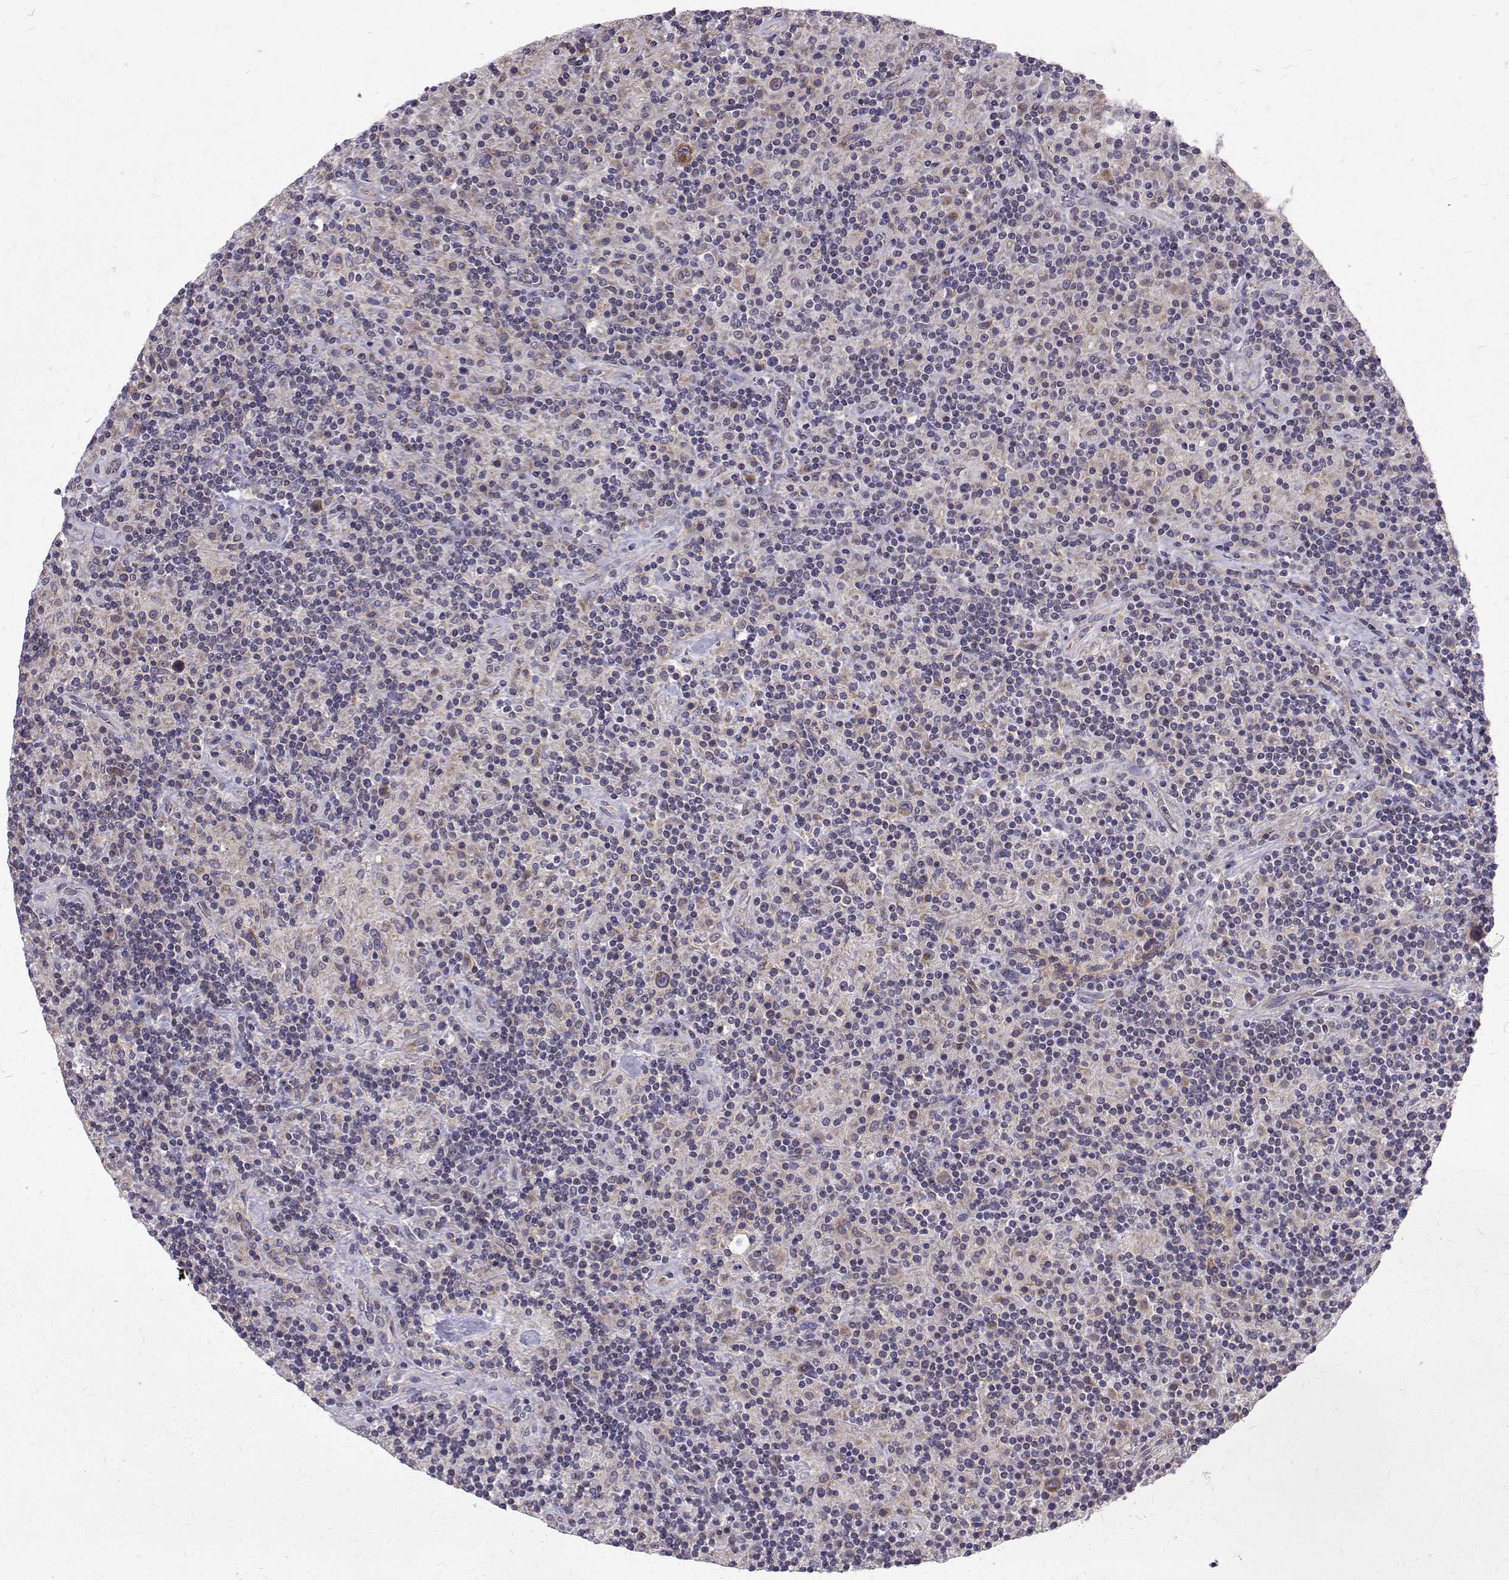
{"staining": {"intensity": "moderate", "quantity": "25%-75%", "location": "cytoplasmic/membranous"}, "tissue": "lymphoma", "cell_type": "Tumor cells", "image_type": "cancer", "snomed": [{"axis": "morphology", "description": "Hodgkin's disease, NOS"}, {"axis": "topography", "description": "Lymph node"}], "caption": "Protein expression analysis of human lymphoma reveals moderate cytoplasmic/membranous expression in approximately 25%-75% of tumor cells.", "gene": "ARFGAP1", "patient": {"sex": "male", "age": 70}}